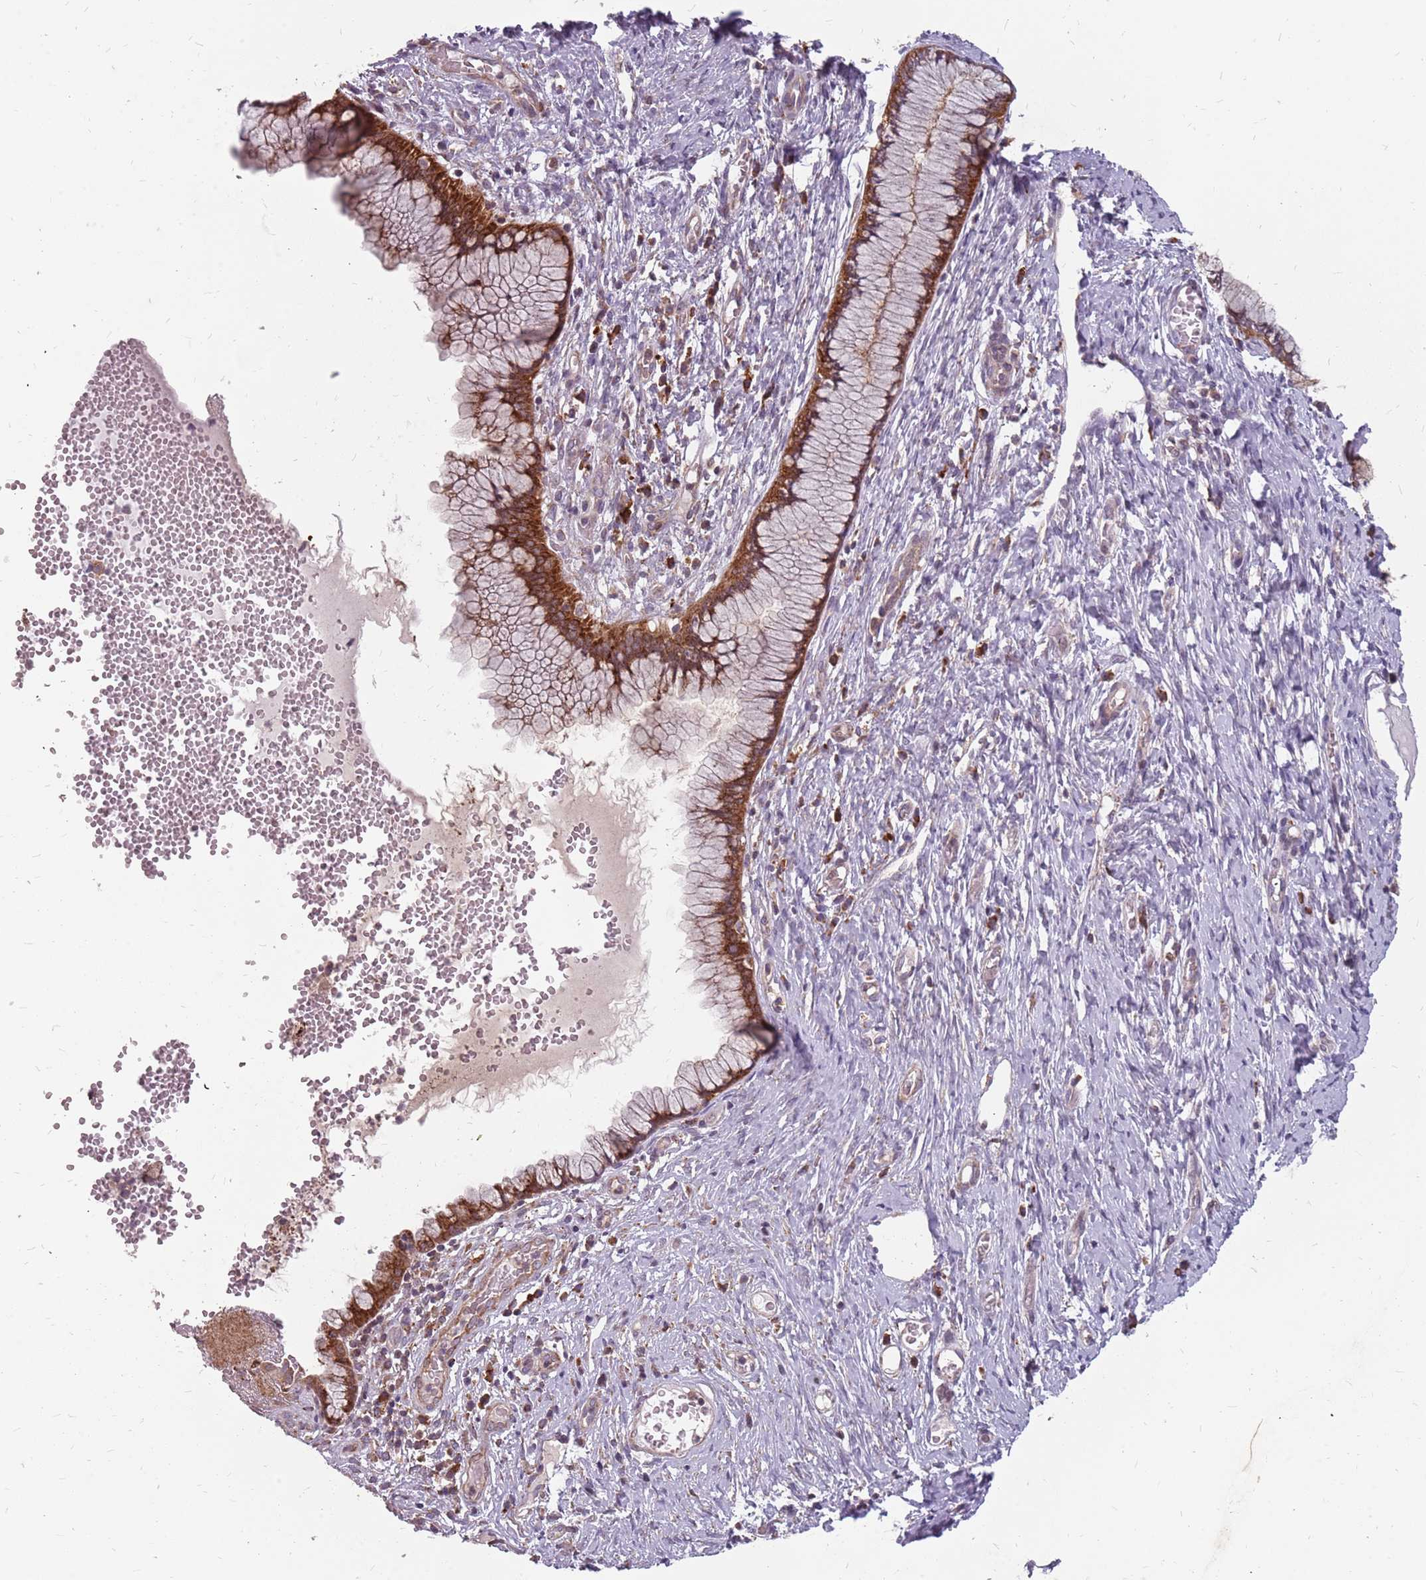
{"staining": {"intensity": "strong", "quantity": ">75%", "location": "cytoplasmic/membranous"}, "tissue": "cervix", "cell_type": "Glandular cells", "image_type": "normal", "snomed": [{"axis": "morphology", "description": "Normal tissue, NOS"}, {"axis": "topography", "description": "Cervix"}], "caption": "Protein analysis of benign cervix reveals strong cytoplasmic/membranous positivity in approximately >75% of glandular cells.", "gene": "NME4", "patient": {"sex": "female", "age": 42}}